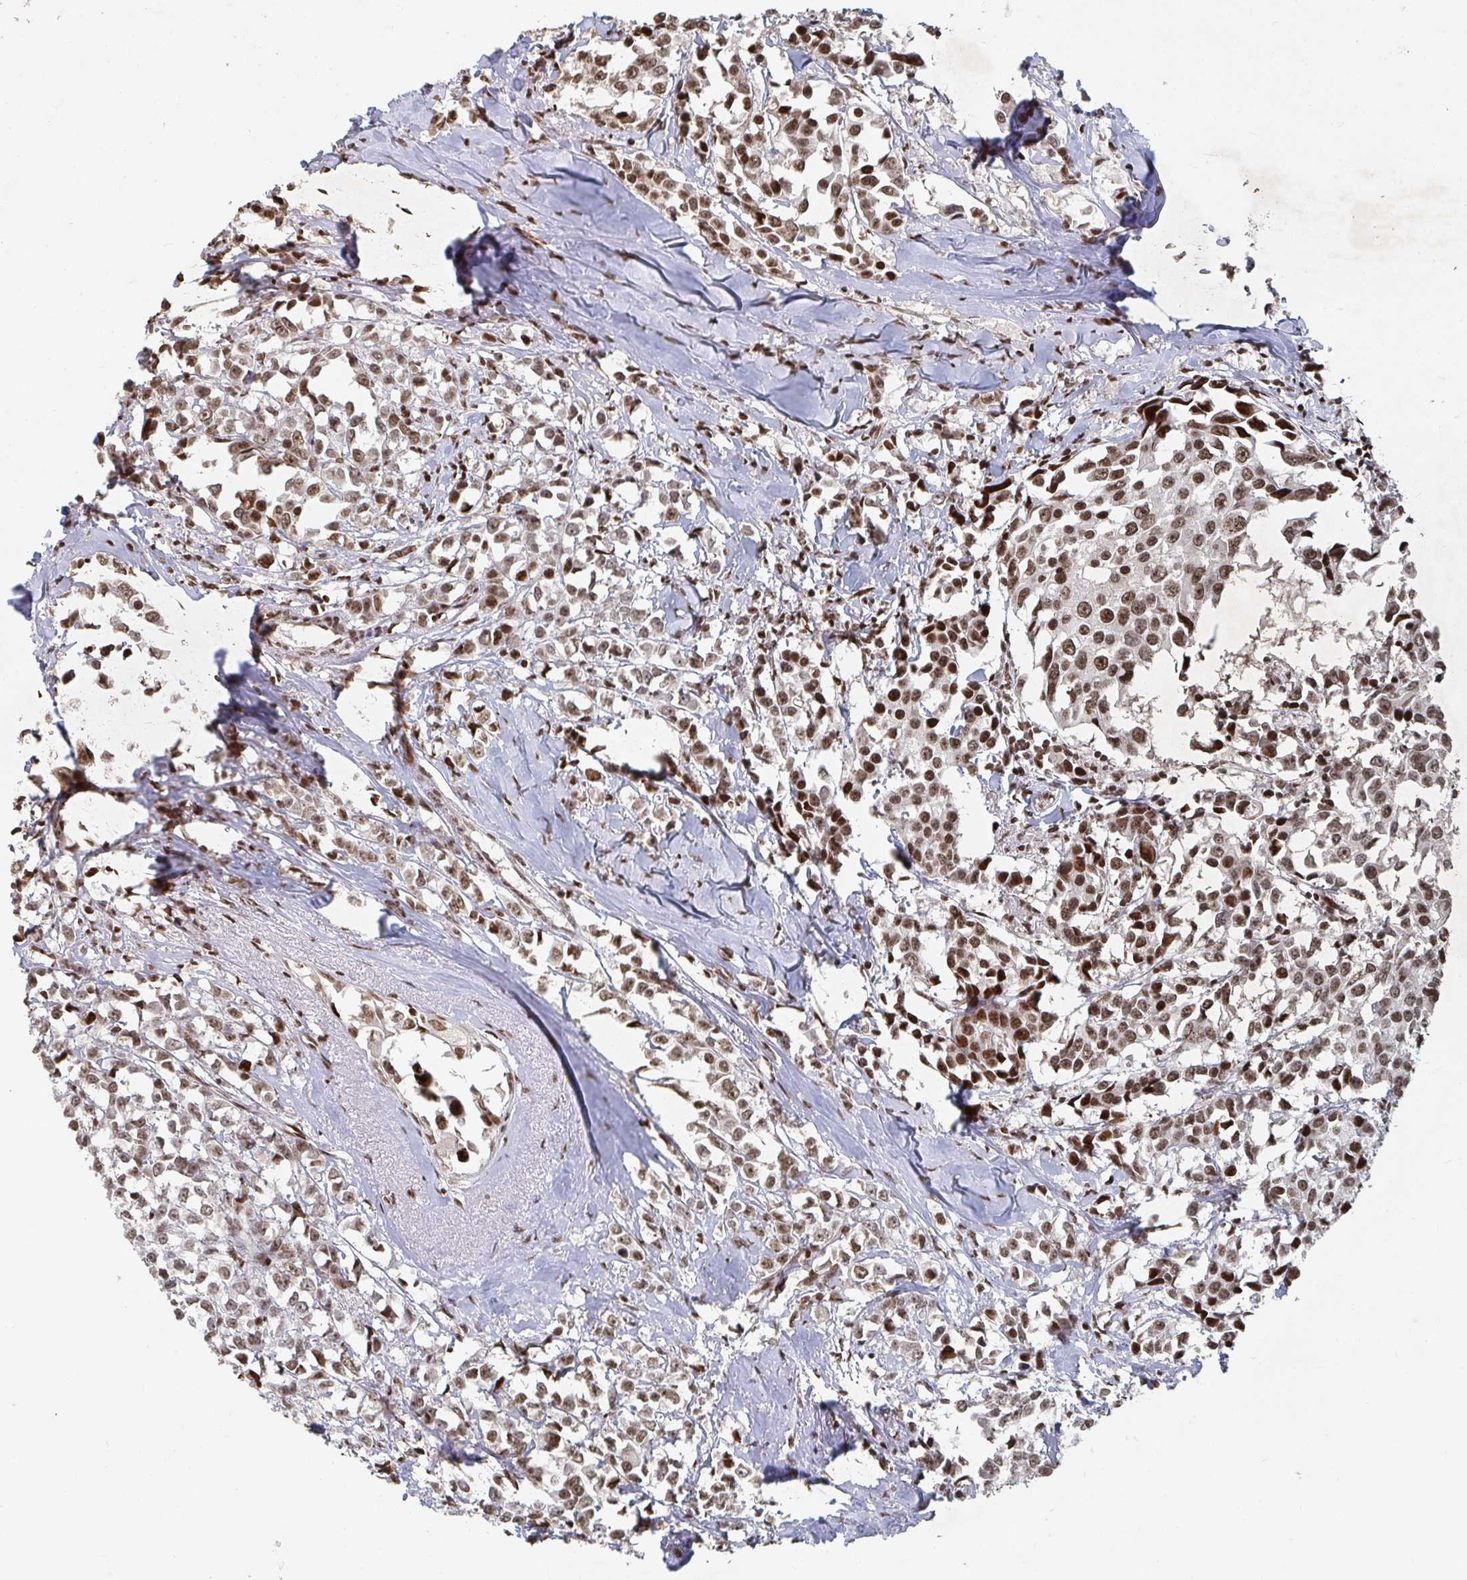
{"staining": {"intensity": "moderate", "quantity": ">75%", "location": "nuclear"}, "tissue": "breast cancer", "cell_type": "Tumor cells", "image_type": "cancer", "snomed": [{"axis": "morphology", "description": "Duct carcinoma"}, {"axis": "topography", "description": "Breast"}], "caption": "A brown stain shows moderate nuclear positivity of a protein in intraductal carcinoma (breast) tumor cells. The staining was performed using DAB to visualize the protein expression in brown, while the nuclei were stained in blue with hematoxylin (Magnification: 20x).", "gene": "ZDHHC12", "patient": {"sex": "female", "age": 80}}